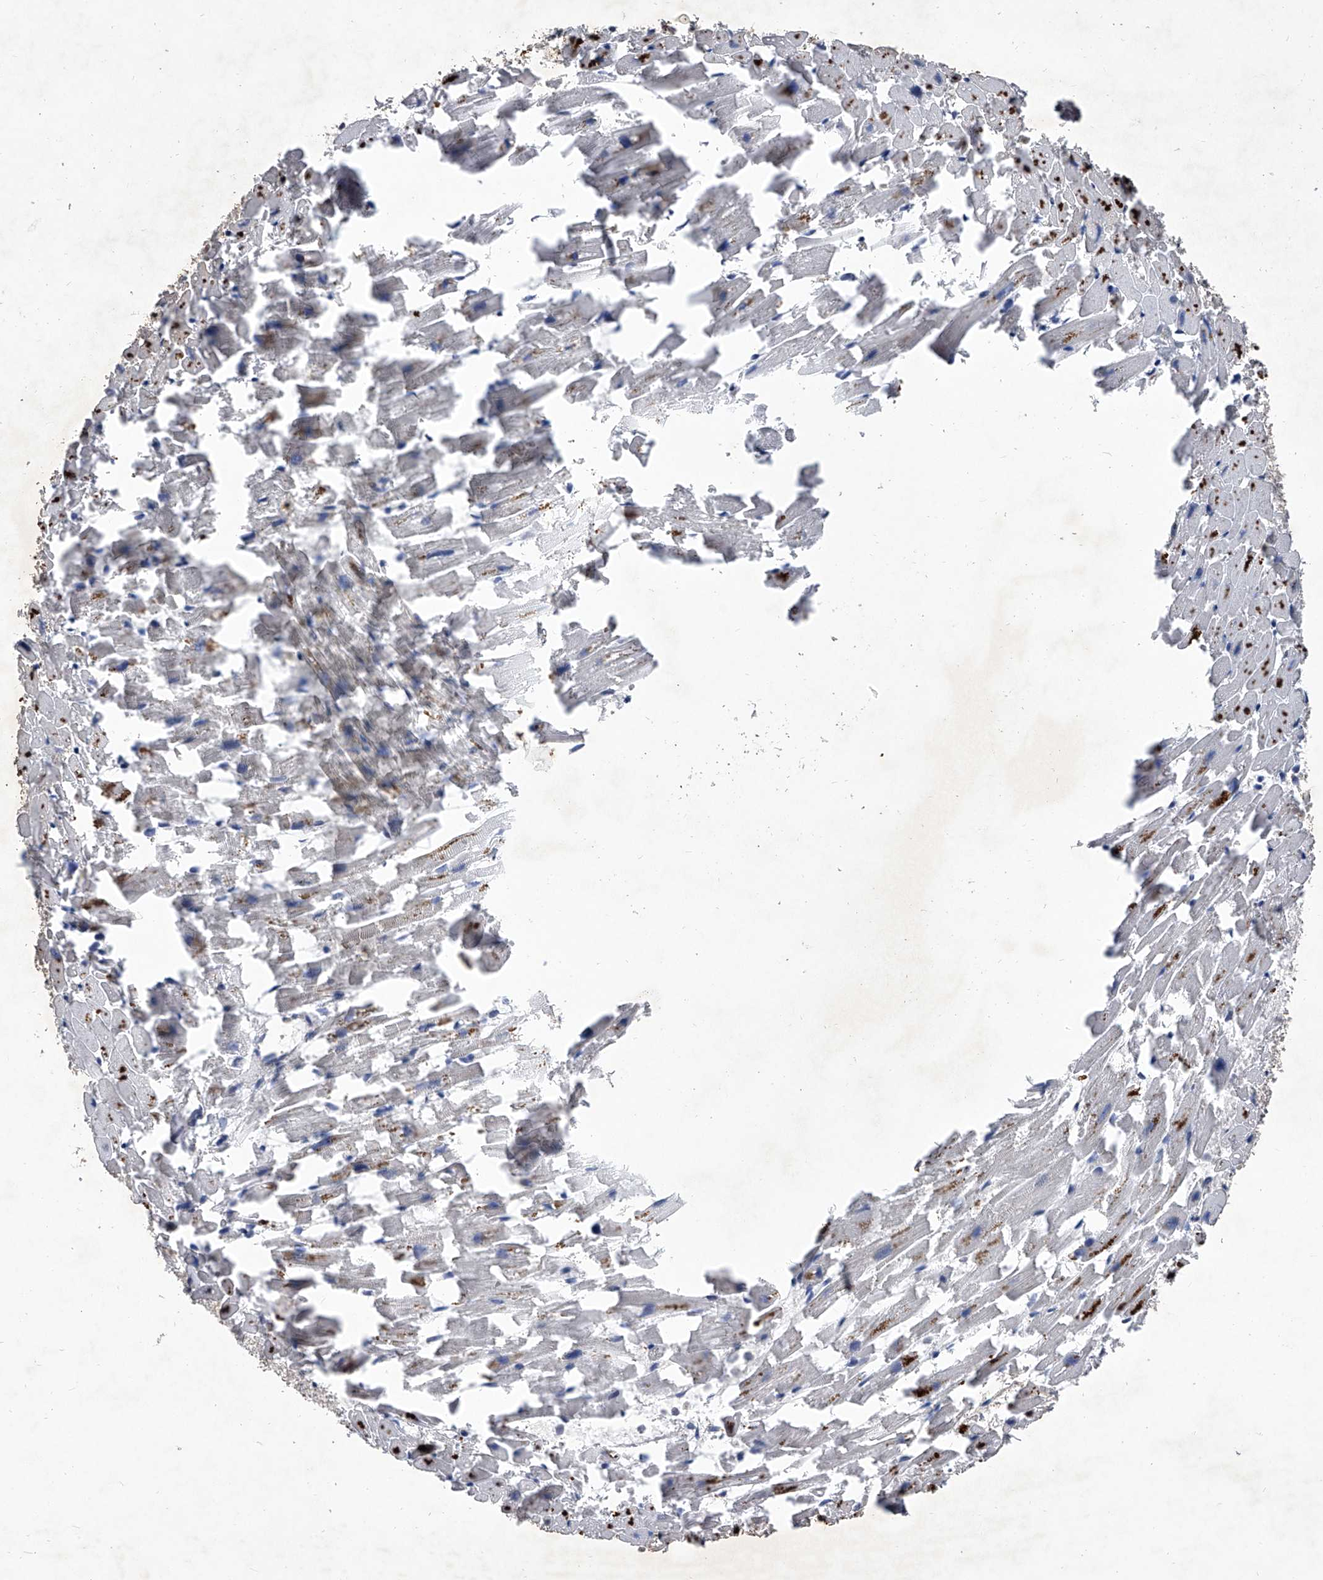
{"staining": {"intensity": "moderate", "quantity": "<25%", "location": "cytoplasmic/membranous"}, "tissue": "heart muscle", "cell_type": "Cardiomyocytes", "image_type": "normal", "snomed": [{"axis": "morphology", "description": "Normal tissue, NOS"}, {"axis": "topography", "description": "Heart"}], "caption": "Cardiomyocytes display low levels of moderate cytoplasmic/membranous positivity in approximately <25% of cells in benign human heart muscle.", "gene": "C5", "patient": {"sex": "female", "age": 64}}